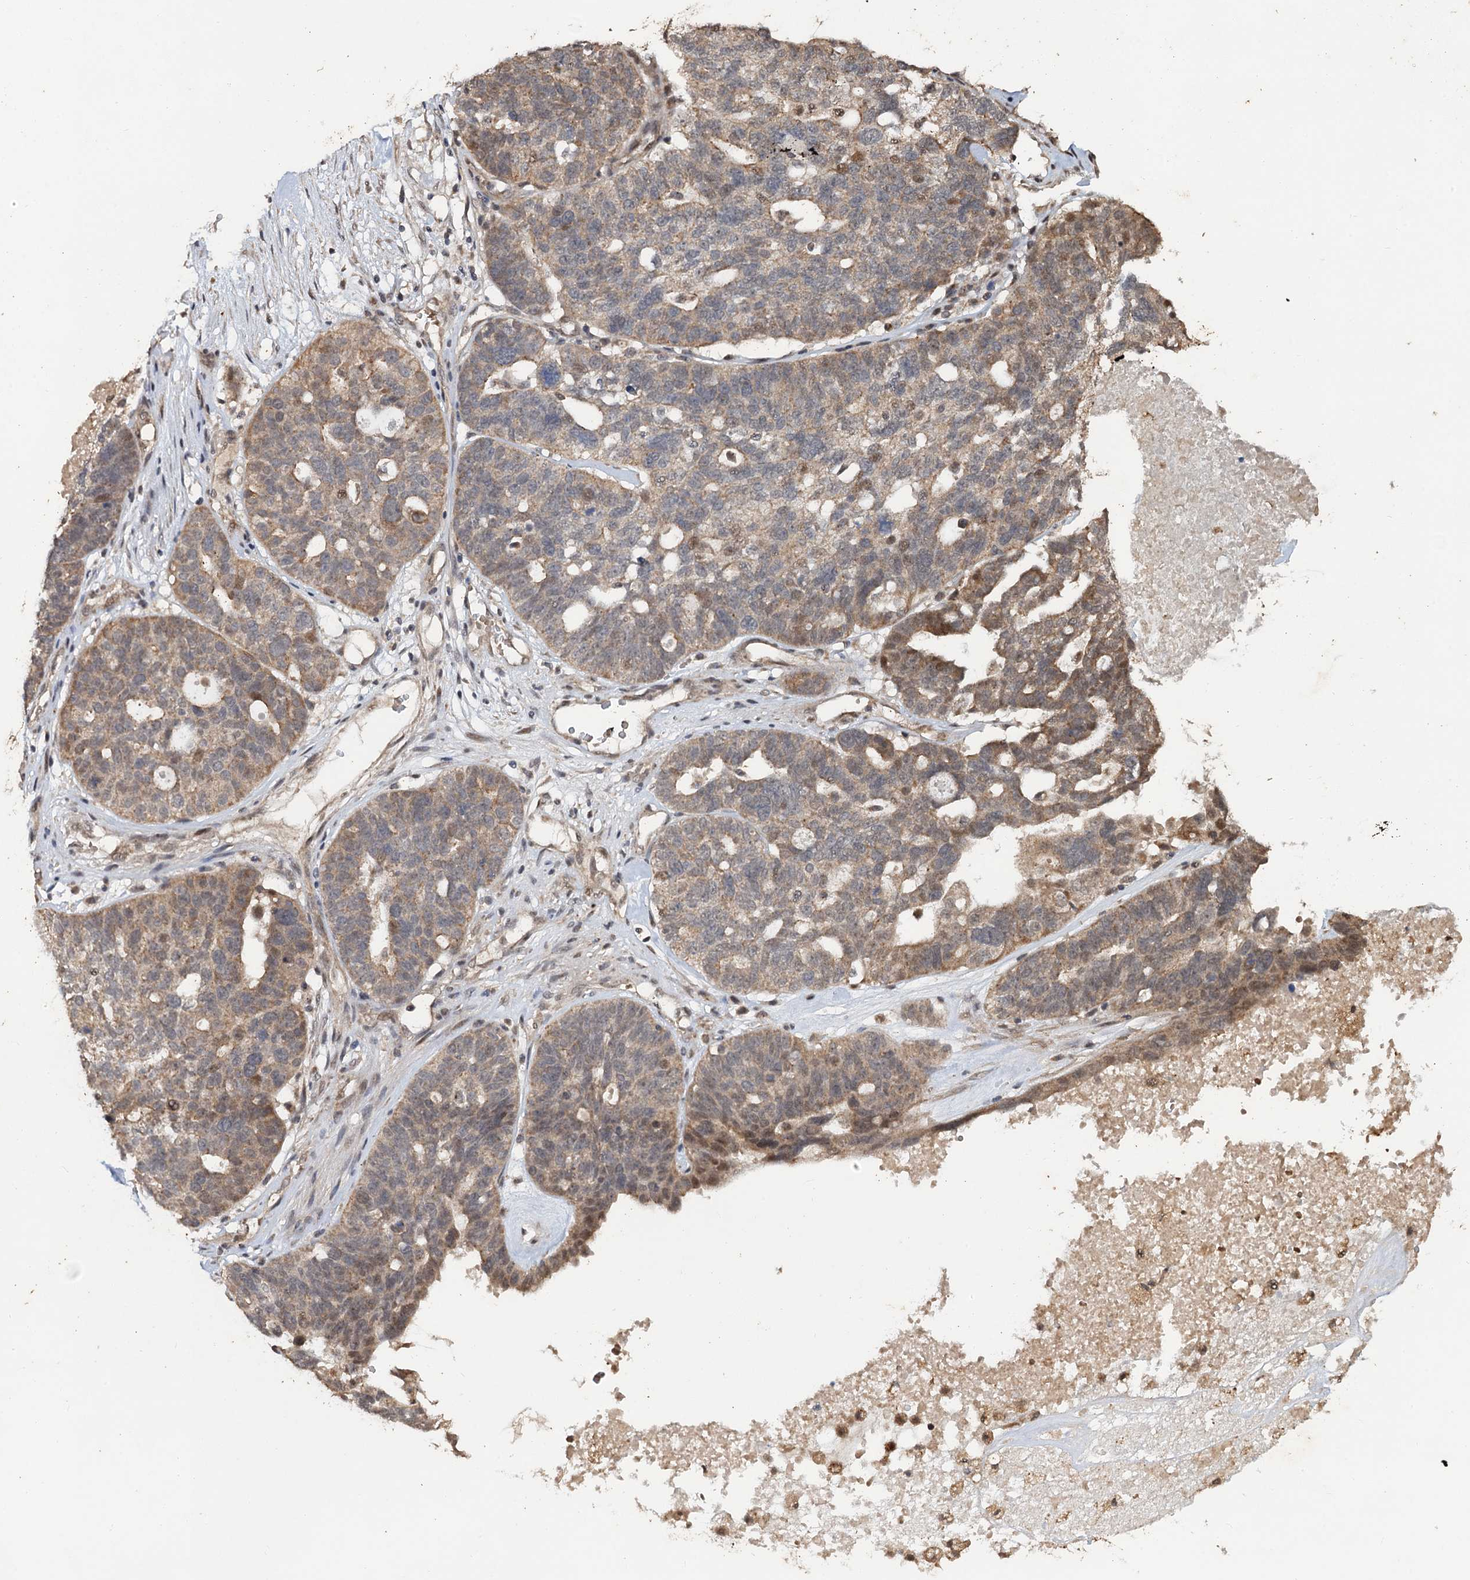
{"staining": {"intensity": "moderate", "quantity": "<25%", "location": "cytoplasmic/membranous,nuclear"}, "tissue": "ovarian cancer", "cell_type": "Tumor cells", "image_type": "cancer", "snomed": [{"axis": "morphology", "description": "Cystadenocarcinoma, serous, NOS"}, {"axis": "topography", "description": "Ovary"}], "caption": "Human ovarian cancer stained for a protein (brown) displays moderate cytoplasmic/membranous and nuclear positive expression in approximately <25% of tumor cells.", "gene": "REP15", "patient": {"sex": "female", "age": 59}}